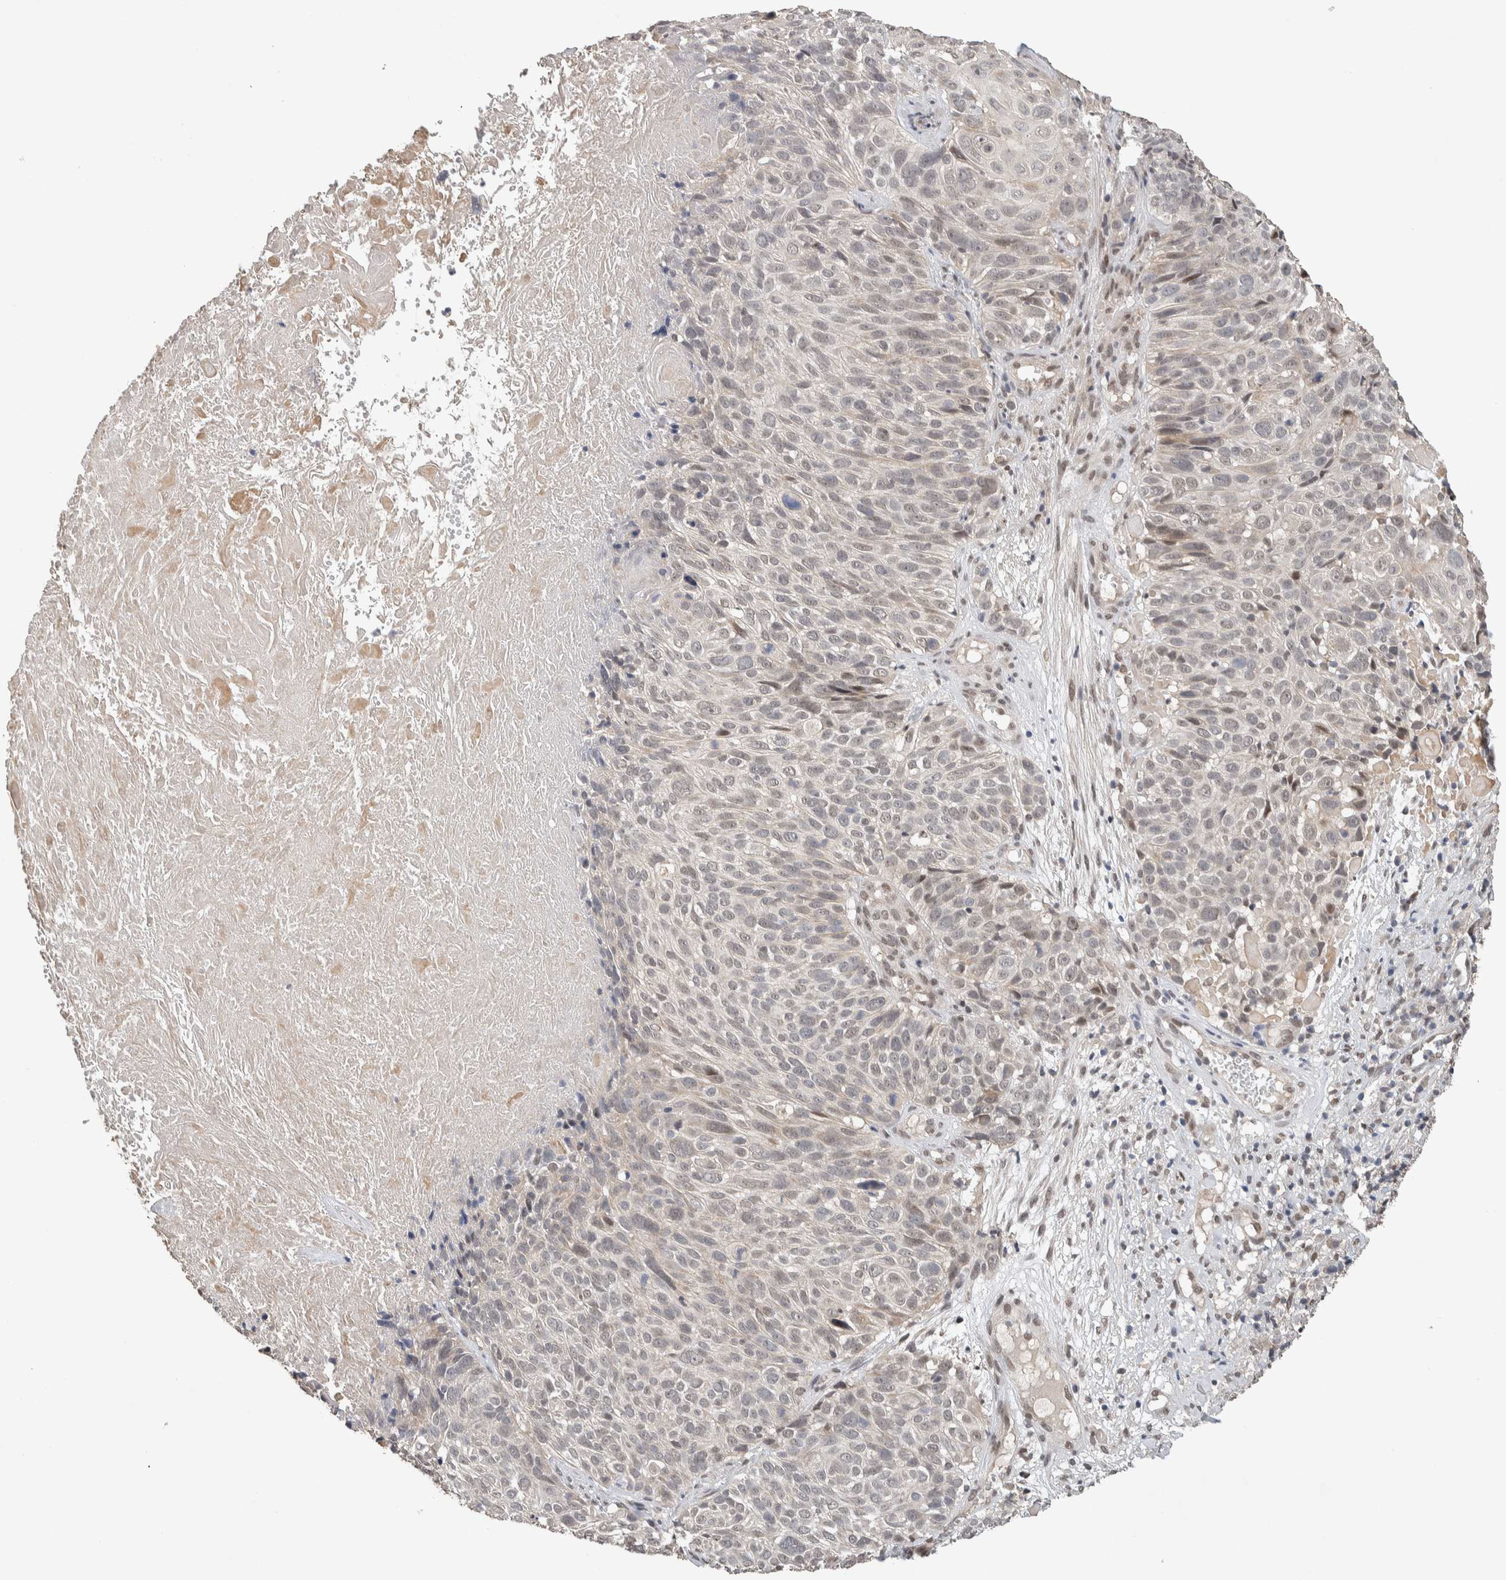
{"staining": {"intensity": "negative", "quantity": "none", "location": "none"}, "tissue": "cervical cancer", "cell_type": "Tumor cells", "image_type": "cancer", "snomed": [{"axis": "morphology", "description": "Squamous cell carcinoma, NOS"}, {"axis": "topography", "description": "Cervix"}], "caption": "DAB (3,3'-diaminobenzidine) immunohistochemical staining of human cervical cancer exhibits no significant staining in tumor cells.", "gene": "CYSRT1", "patient": {"sex": "female", "age": 74}}